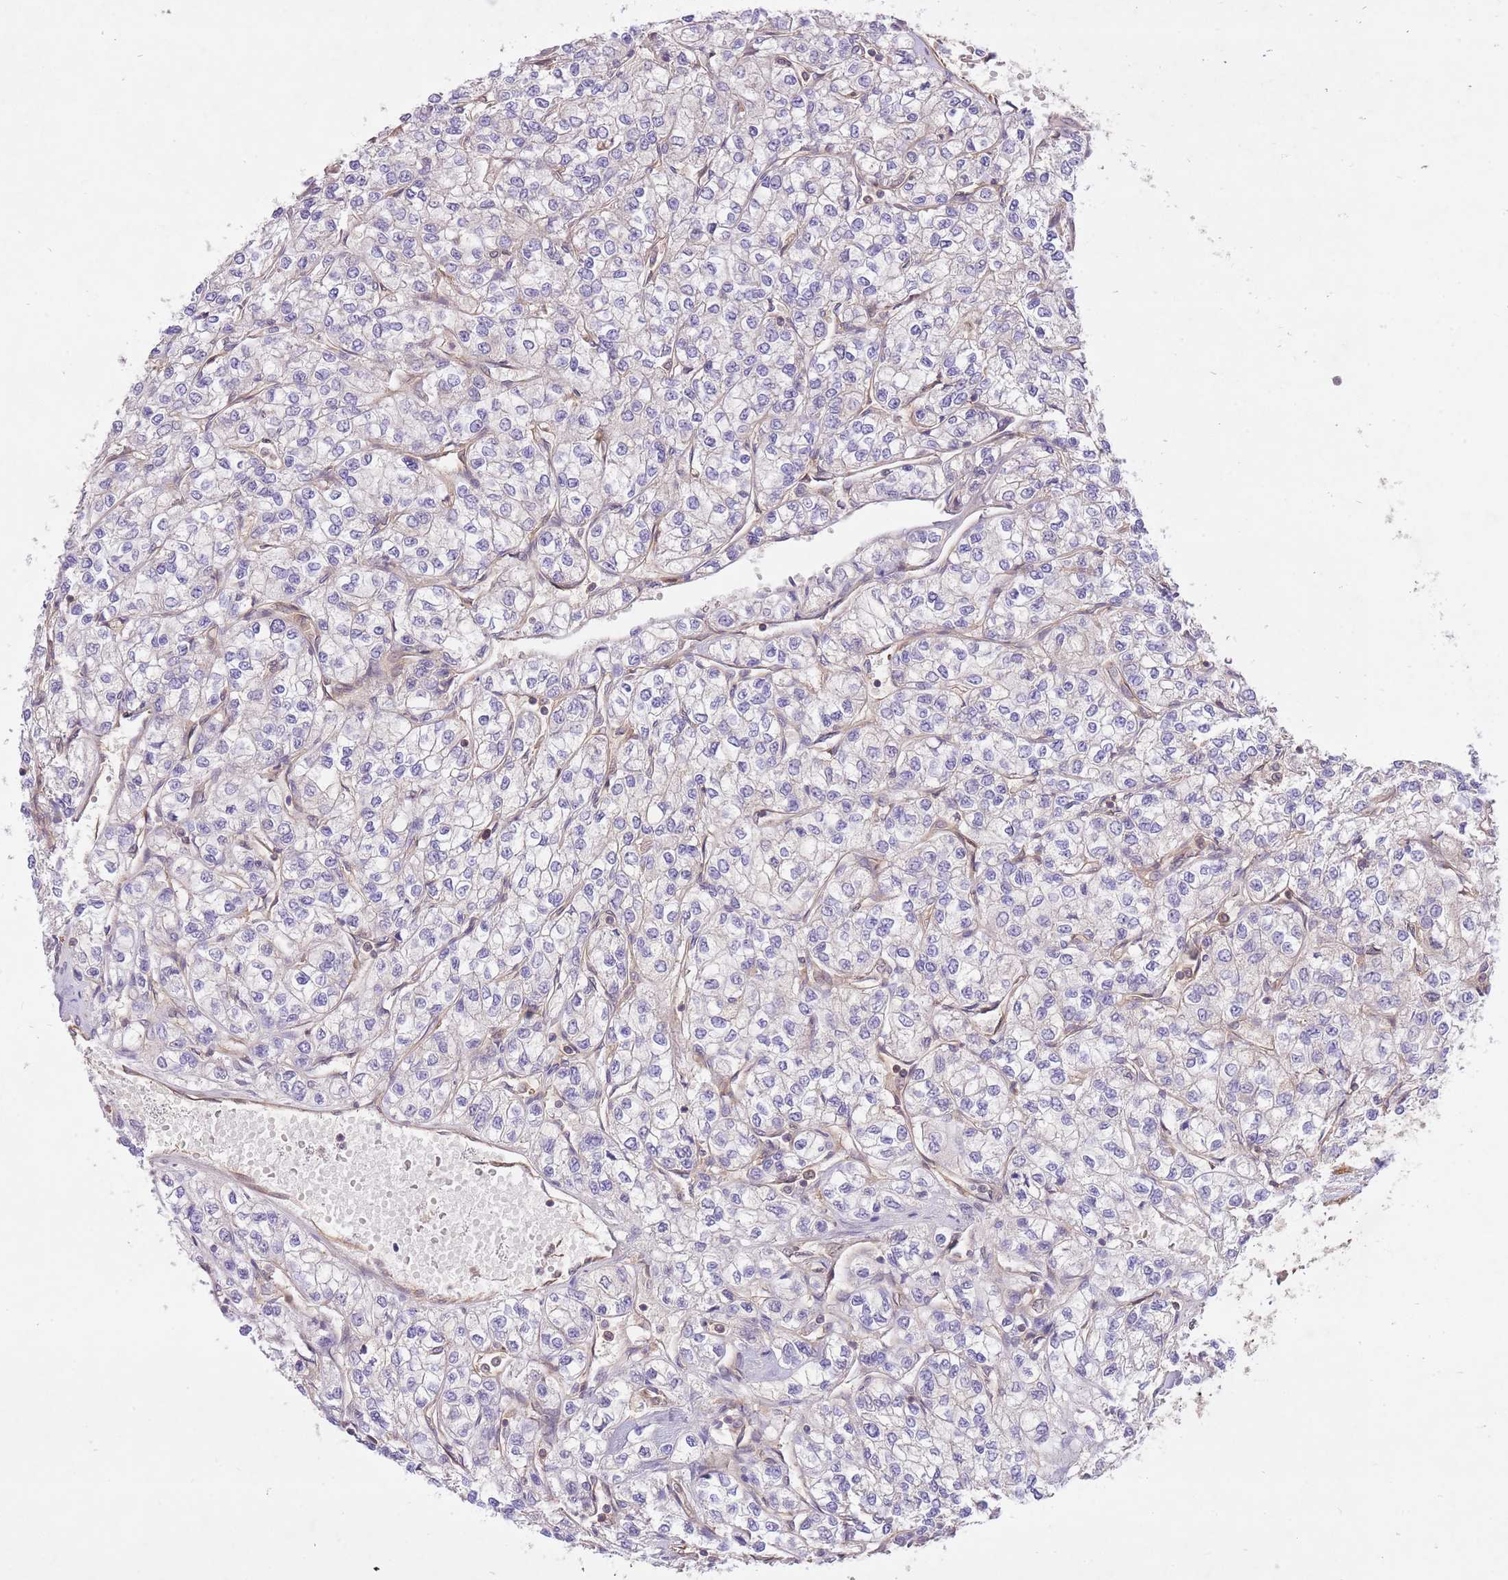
{"staining": {"intensity": "negative", "quantity": "none", "location": "none"}, "tissue": "renal cancer", "cell_type": "Tumor cells", "image_type": "cancer", "snomed": [{"axis": "morphology", "description": "Adenocarcinoma, NOS"}, {"axis": "topography", "description": "Kidney"}], "caption": "Immunohistochemistry (IHC) image of renal adenocarcinoma stained for a protein (brown), which demonstrates no positivity in tumor cells. (DAB IHC with hematoxylin counter stain).", "gene": "PREP", "patient": {"sex": "male", "age": 80}}